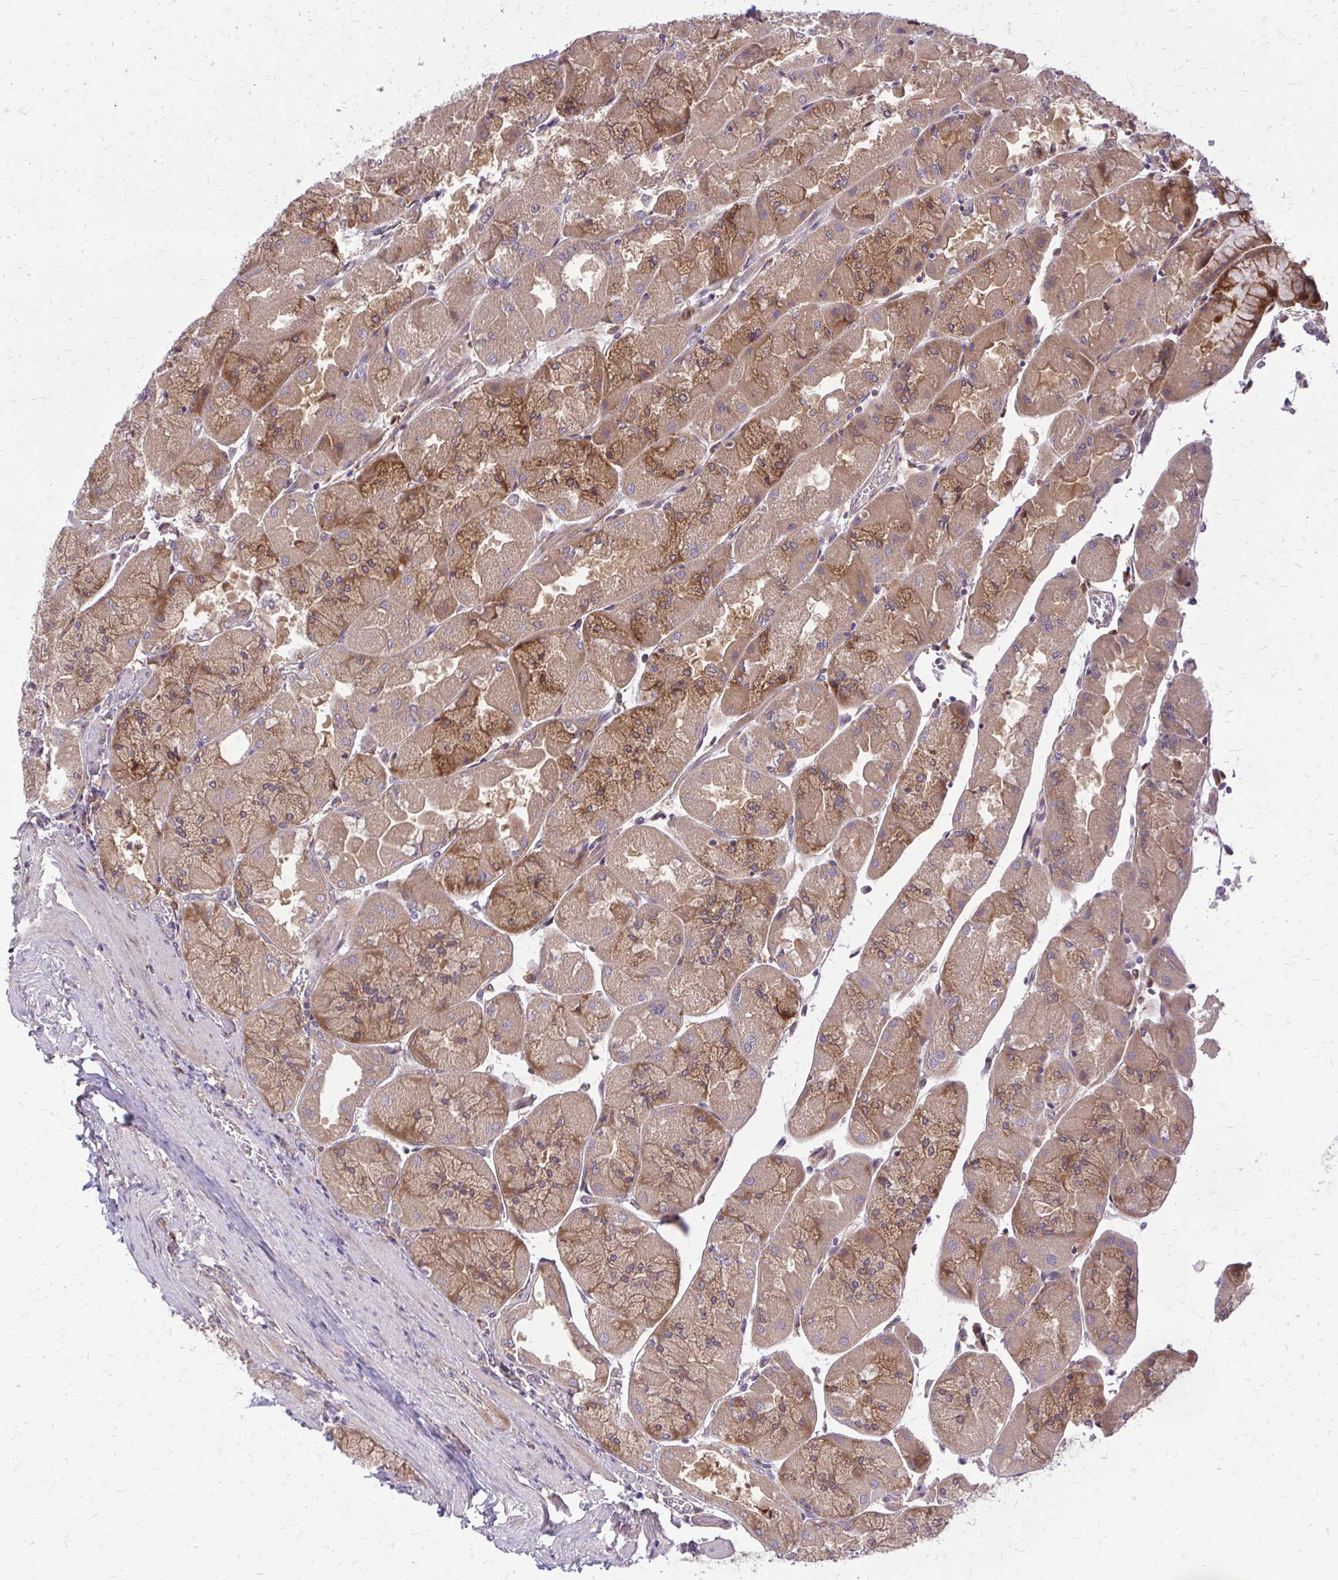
{"staining": {"intensity": "strong", "quantity": "25%-75%", "location": "cytoplasmic/membranous"}, "tissue": "stomach", "cell_type": "Glandular cells", "image_type": "normal", "snomed": [{"axis": "morphology", "description": "Normal tissue, NOS"}, {"axis": "topography", "description": "Stomach"}], "caption": "Approximately 25%-75% of glandular cells in benign human stomach exhibit strong cytoplasmic/membranous protein expression as visualized by brown immunohistochemical staining.", "gene": "OXNAD1", "patient": {"sex": "female", "age": 61}}